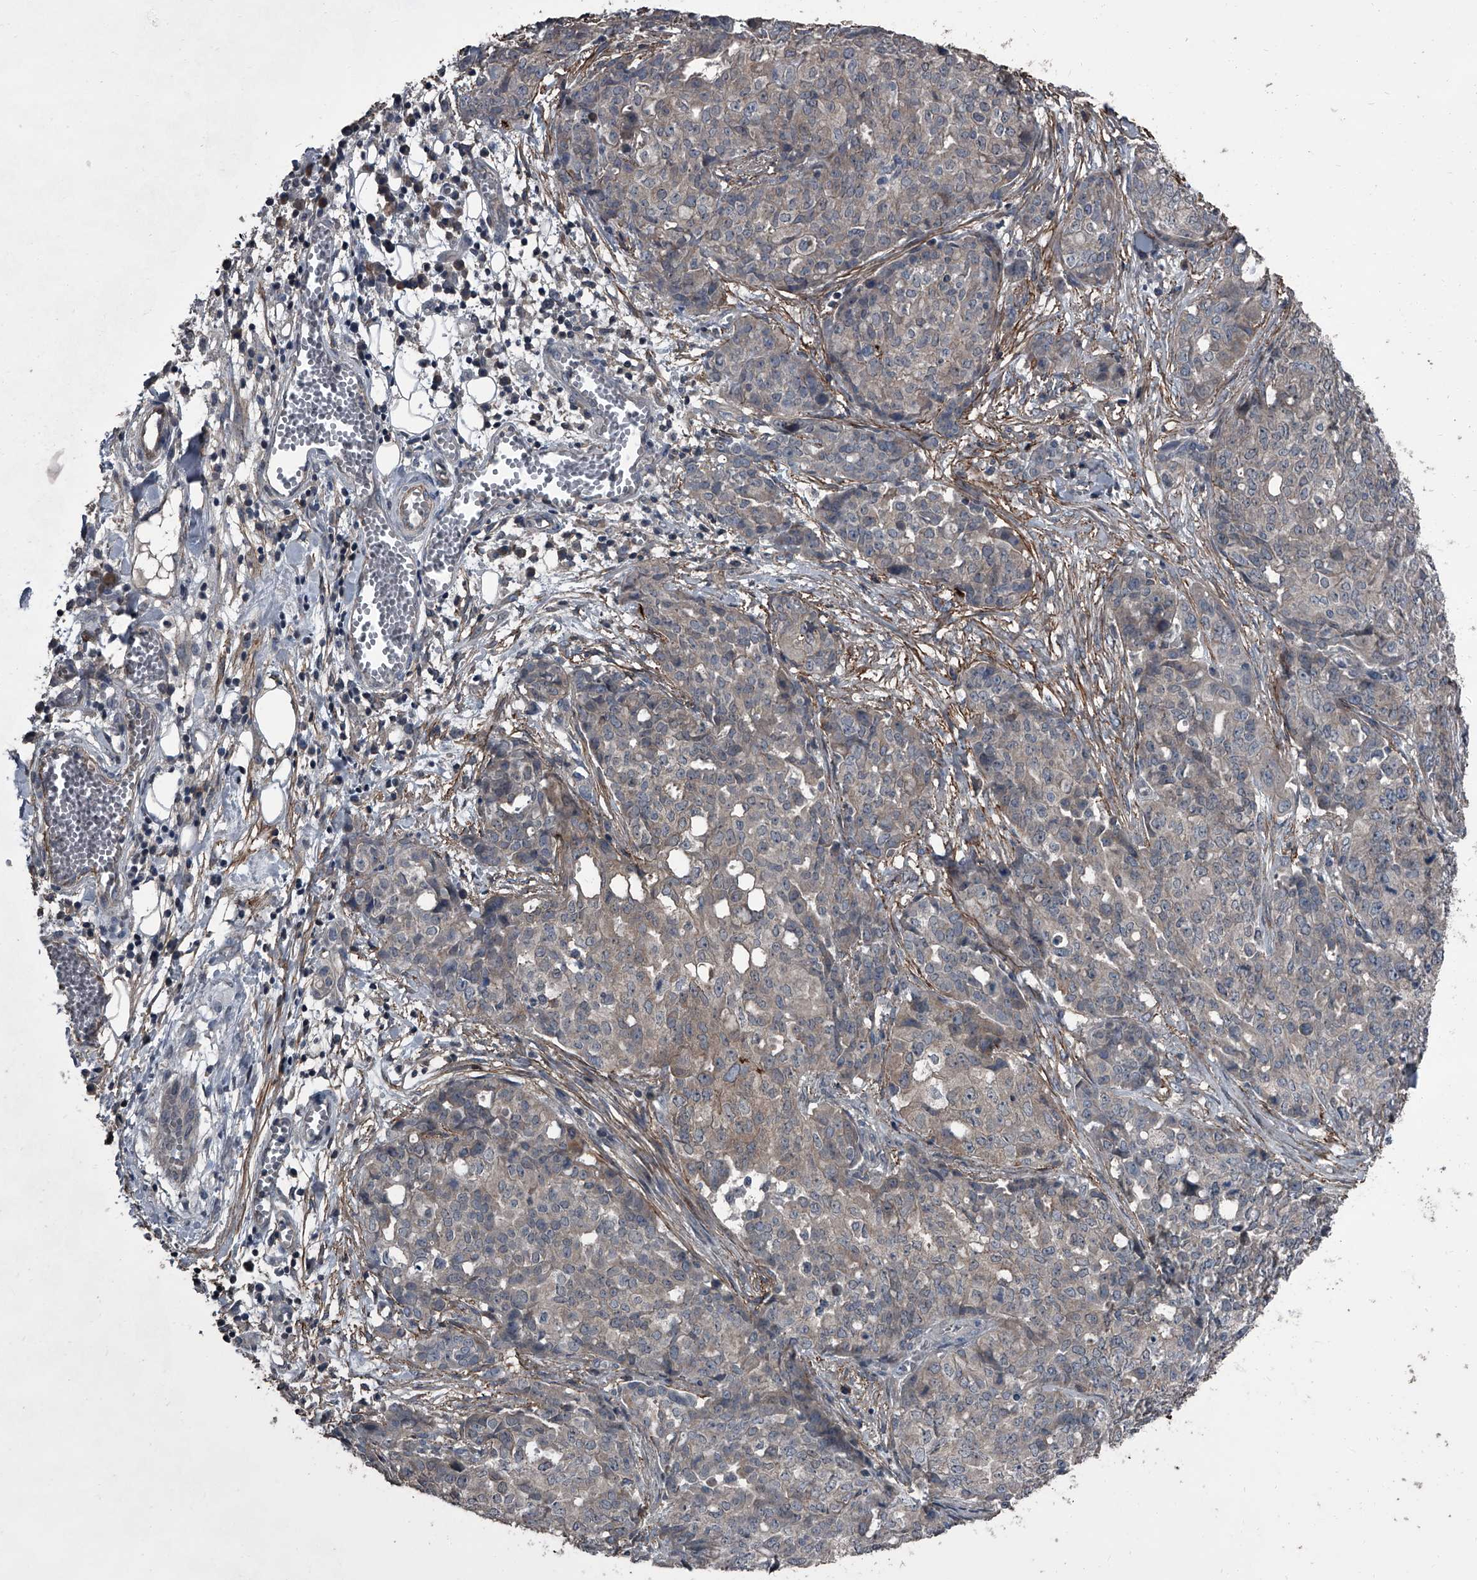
{"staining": {"intensity": "weak", "quantity": "<25%", "location": "cytoplasmic/membranous"}, "tissue": "ovarian cancer", "cell_type": "Tumor cells", "image_type": "cancer", "snomed": [{"axis": "morphology", "description": "Cystadenocarcinoma, serous, NOS"}, {"axis": "topography", "description": "Soft tissue"}, {"axis": "topography", "description": "Ovary"}], "caption": "High magnification brightfield microscopy of ovarian cancer stained with DAB (brown) and counterstained with hematoxylin (blue): tumor cells show no significant expression.", "gene": "OARD1", "patient": {"sex": "female", "age": 57}}